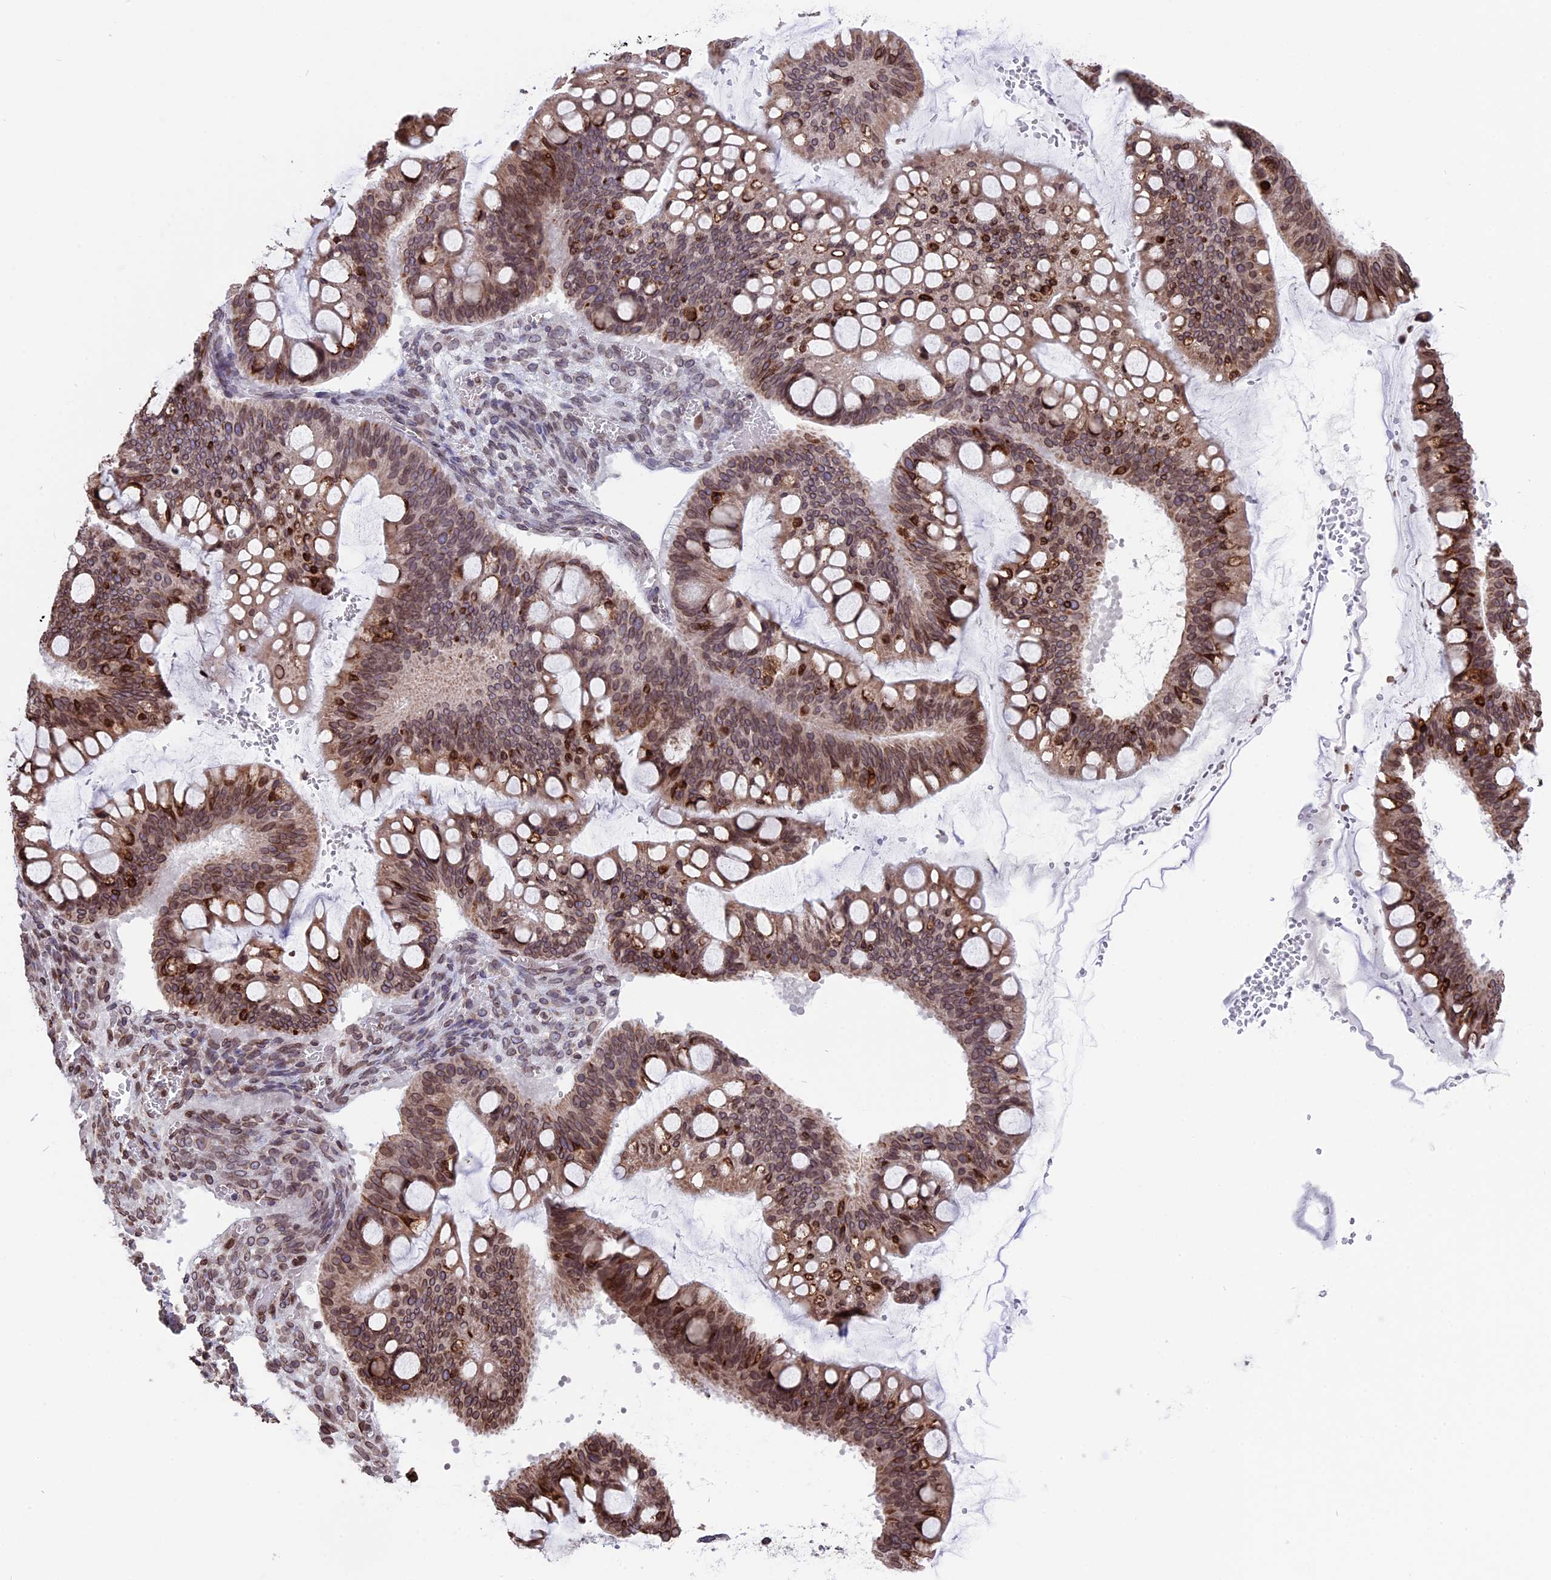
{"staining": {"intensity": "moderate", "quantity": ">75%", "location": "cytoplasmic/membranous,nuclear"}, "tissue": "ovarian cancer", "cell_type": "Tumor cells", "image_type": "cancer", "snomed": [{"axis": "morphology", "description": "Cystadenocarcinoma, mucinous, NOS"}, {"axis": "topography", "description": "Ovary"}], "caption": "The immunohistochemical stain highlights moderate cytoplasmic/membranous and nuclear positivity in tumor cells of ovarian cancer (mucinous cystadenocarcinoma) tissue.", "gene": "PTCHD4", "patient": {"sex": "female", "age": 73}}